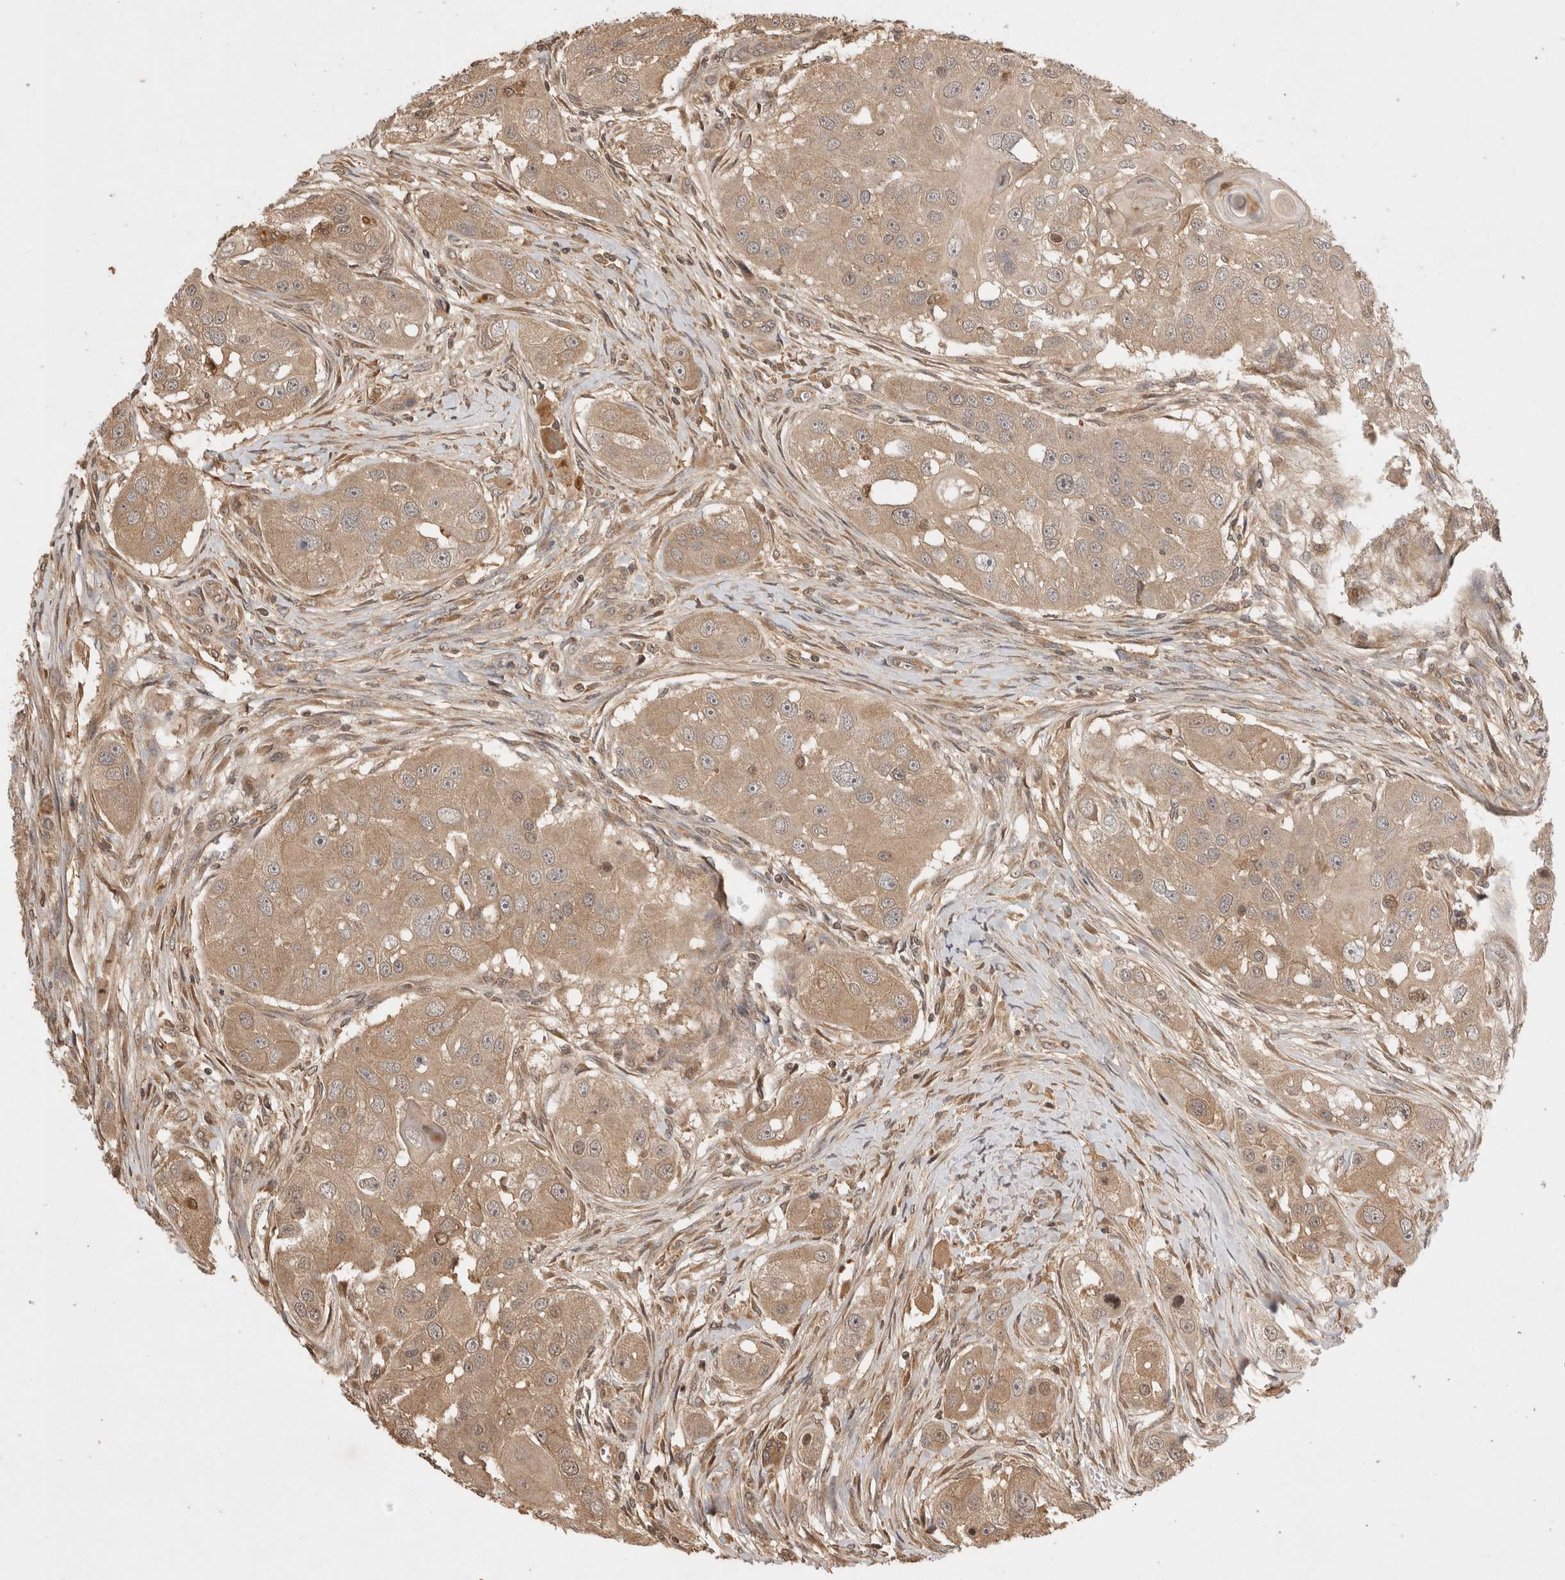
{"staining": {"intensity": "moderate", "quantity": ">75%", "location": "cytoplasmic/membranous"}, "tissue": "head and neck cancer", "cell_type": "Tumor cells", "image_type": "cancer", "snomed": [{"axis": "morphology", "description": "Normal tissue, NOS"}, {"axis": "morphology", "description": "Squamous cell carcinoma, NOS"}, {"axis": "topography", "description": "Skeletal muscle"}, {"axis": "topography", "description": "Head-Neck"}], "caption": "Immunohistochemical staining of human squamous cell carcinoma (head and neck) shows moderate cytoplasmic/membranous protein staining in approximately >75% of tumor cells. Using DAB (3,3'-diaminobenzidine) (brown) and hematoxylin (blue) stains, captured at high magnification using brightfield microscopy.", "gene": "PRMT3", "patient": {"sex": "male", "age": 51}}